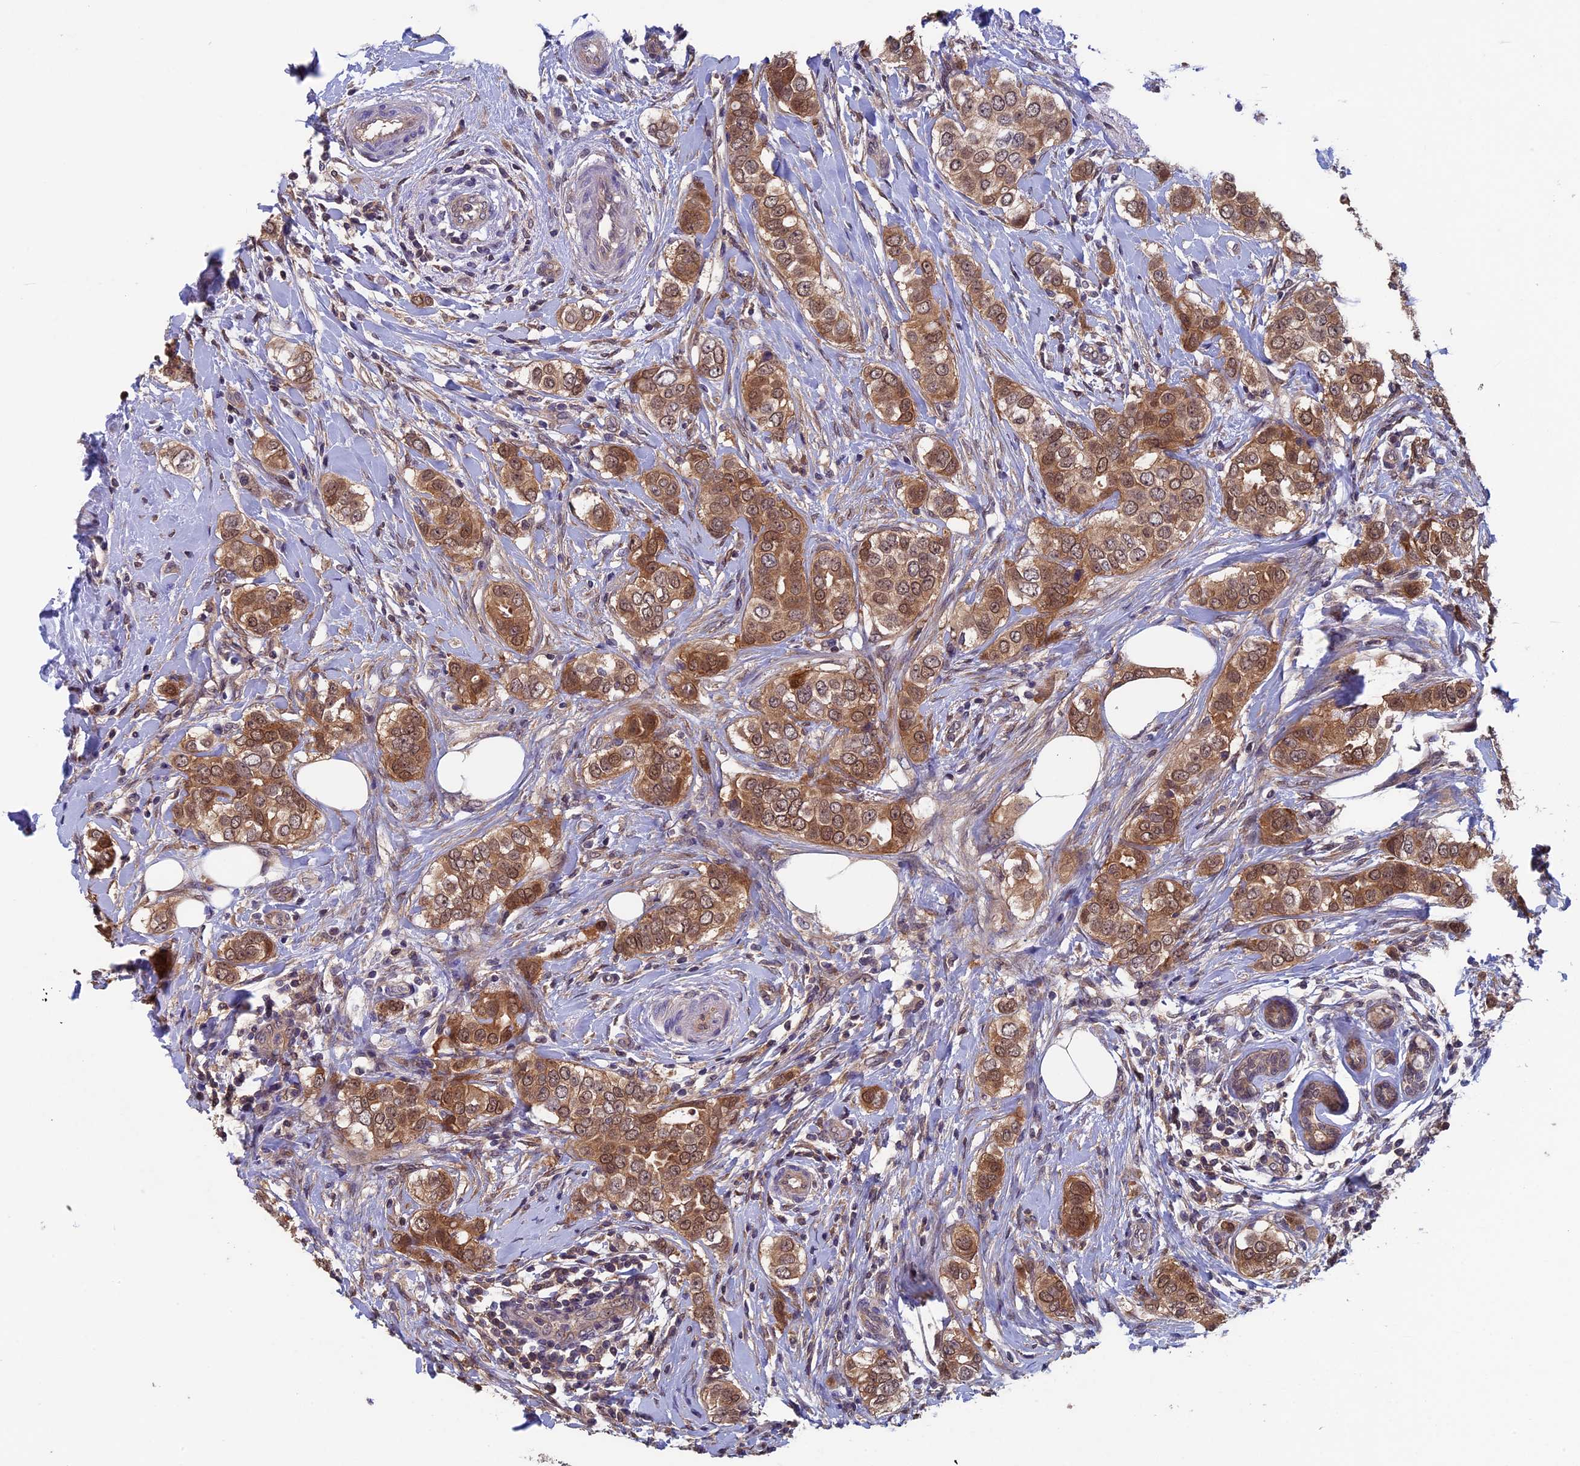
{"staining": {"intensity": "moderate", "quantity": ">75%", "location": "cytoplasmic/membranous,nuclear"}, "tissue": "breast cancer", "cell_type": "Tumor cells", "image_type": "cancer", "snomed": [{"axis": "morphology", "description": "Lobular carcinoma"}, {"axis": "topography", "description": "Breast"}], "caption": "Protein expression analysis of lobular carcinoma (breast) demonstrates moderate cytoplasmic/membranous and nuclear expression in approximately >75% of tumor cells.", "gene": "LCMT1", "patient": {"sex": "female", "age": 51}}